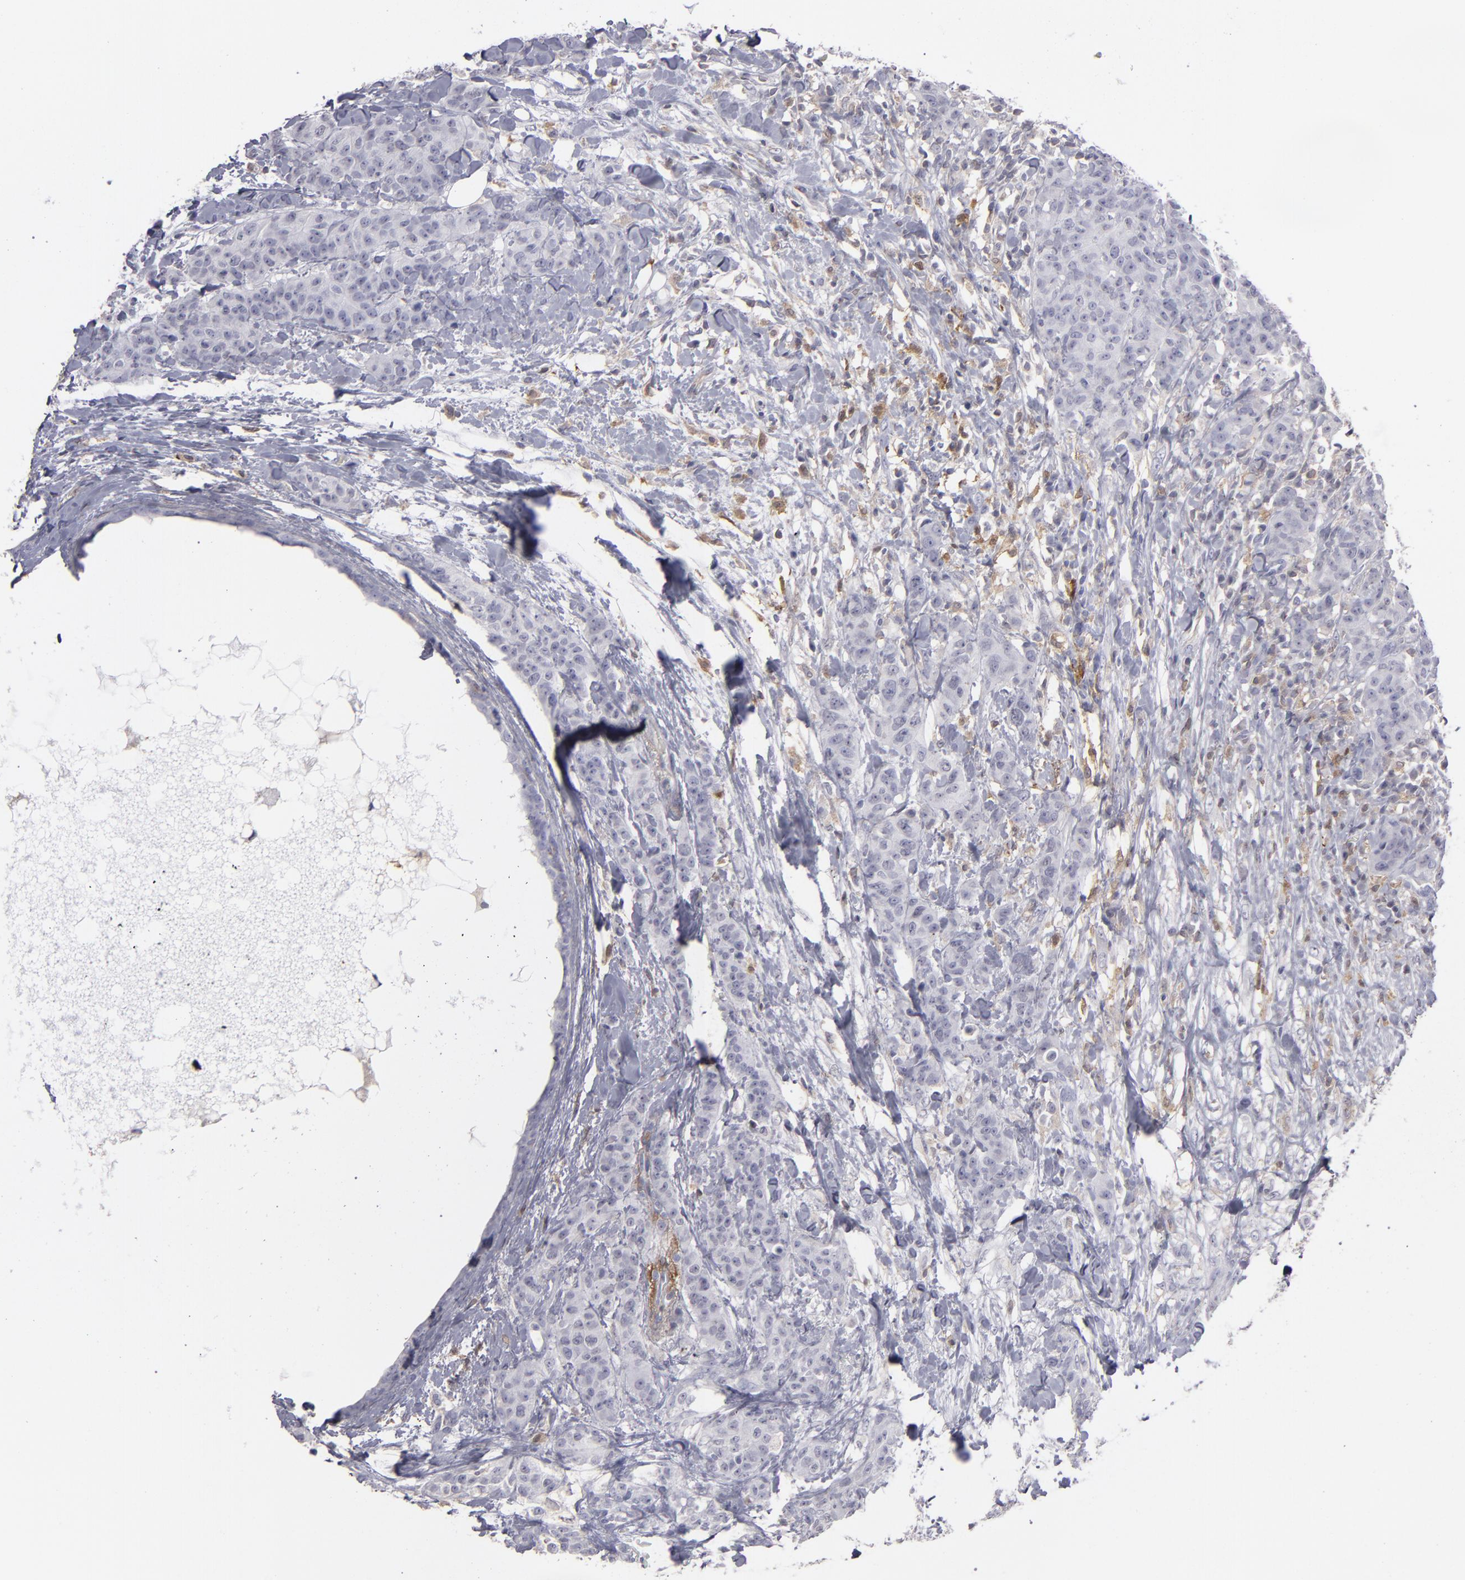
{"staining": {"intensity": "negative", "quantity": "none", "location": "none"}, "tissue": "breast cancer", "cell_type": "Tumor cells", "image_type": "cancer", "snomed": [{"axis": "morphology", "description": "Normal tissue, NOS"}, {"axis": "morphology", "description": "Lobular carcinoma"}, {"axis": "topography", "description": "Breast"}], "caption": "An immunohistochemistry (IHC) photomicrograph of lobular carcinoma (breast) is shown. There is no staining in tumor cells of lobular carcinoma (breast). (Immunohistochemistry, brightfield microscopy, high magnification).", "gene": "SEMA3G", "patient": {"sex": "female", "age": 47}}